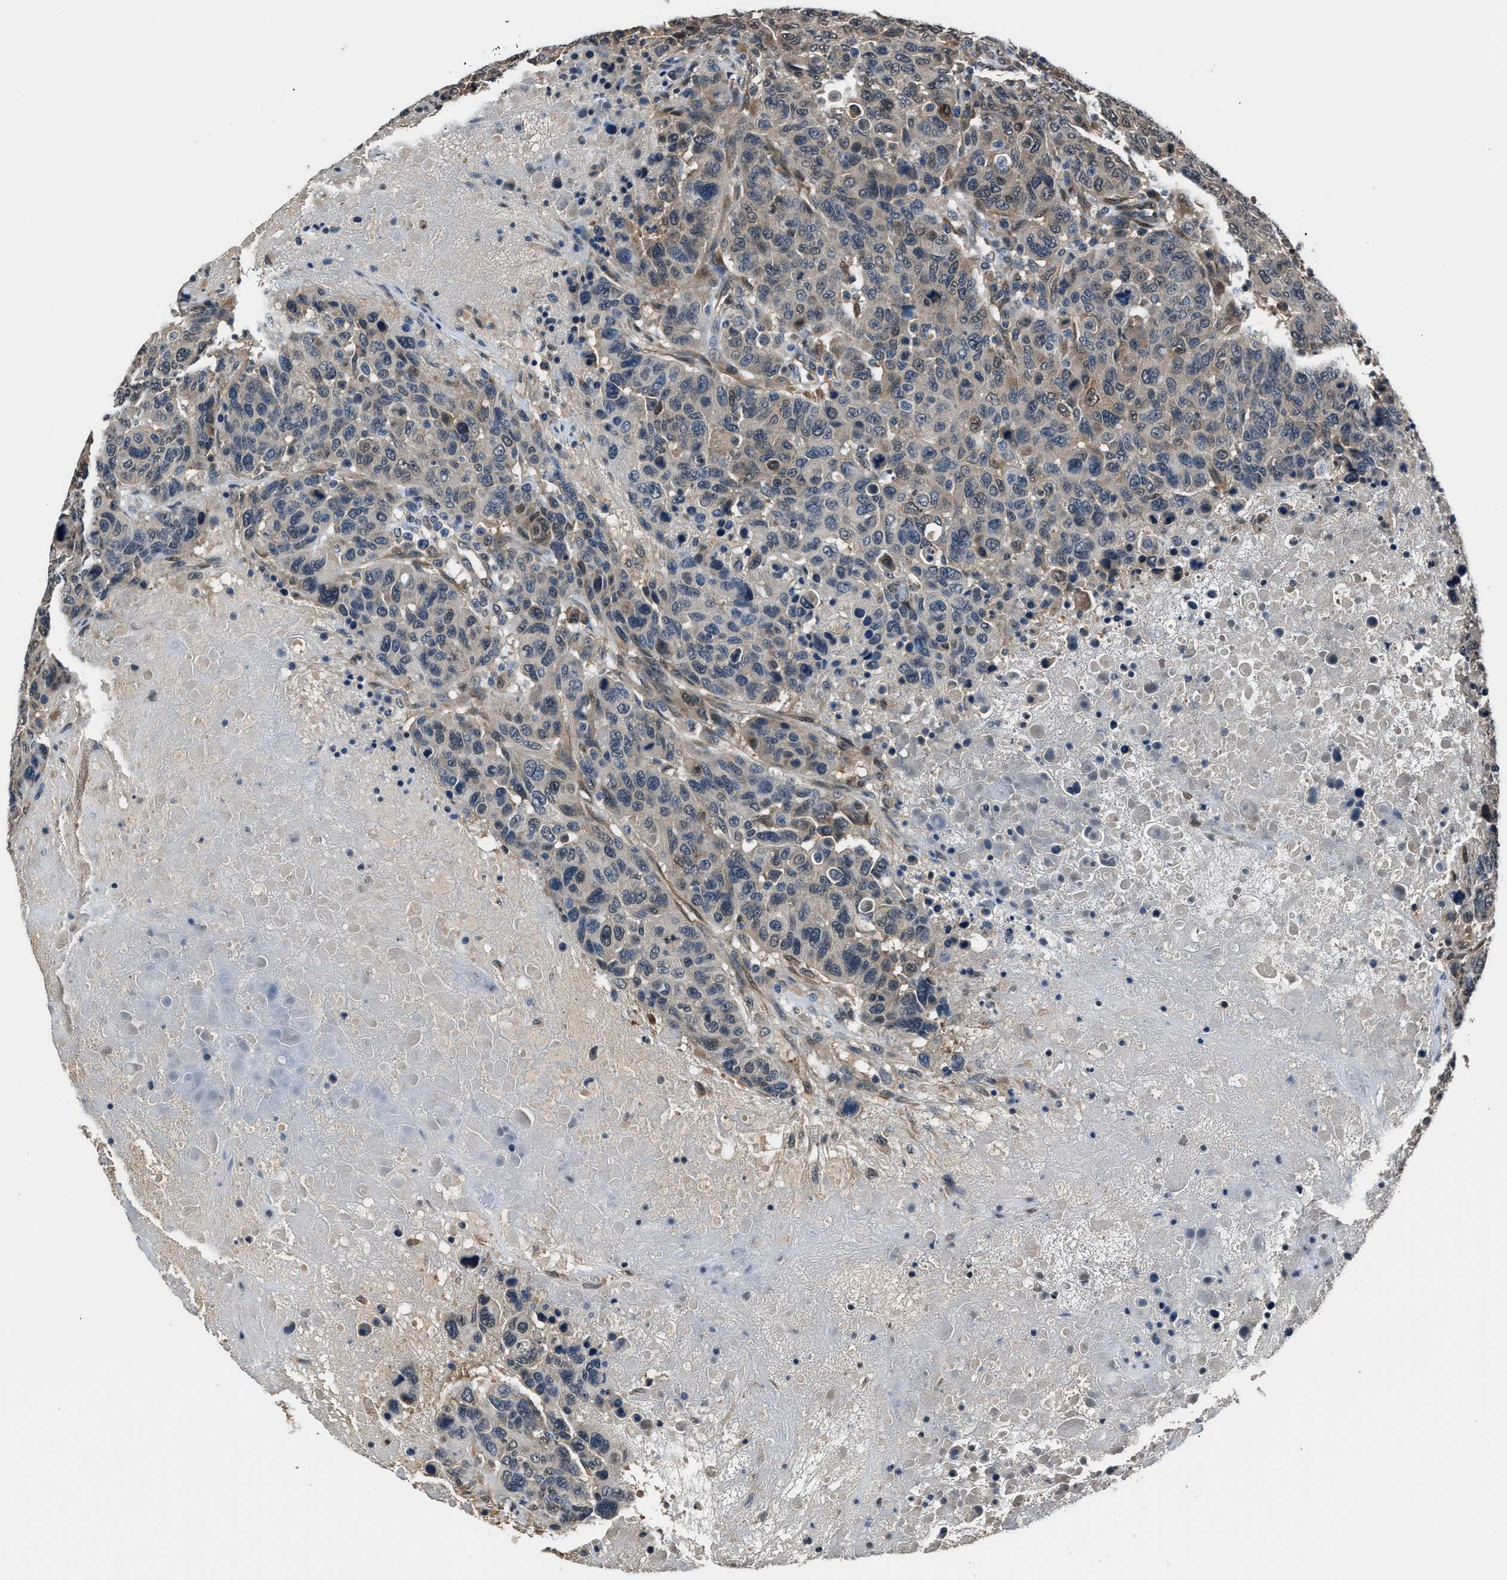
{"staining": {"intensity": "moderate", "quantity": "<25%", "location": "nuclear"}, "tissue": "breast cancer", "cell_type": "Tumor cells", "image_type": "cancer", "snomed": [{"axis": "morphology", "description": "Duct carcinoma"}, {"axis": "topography", "description": "Breast"}], "caption": "Immunohistochemical staining of human invasive ductal carcinoma (breast) displays low levels of moderate nuclear protein staining in approximately <25% of tumor cells.", "gene": "TP53I3", "patient": {"sex": "female", "age": 37}}